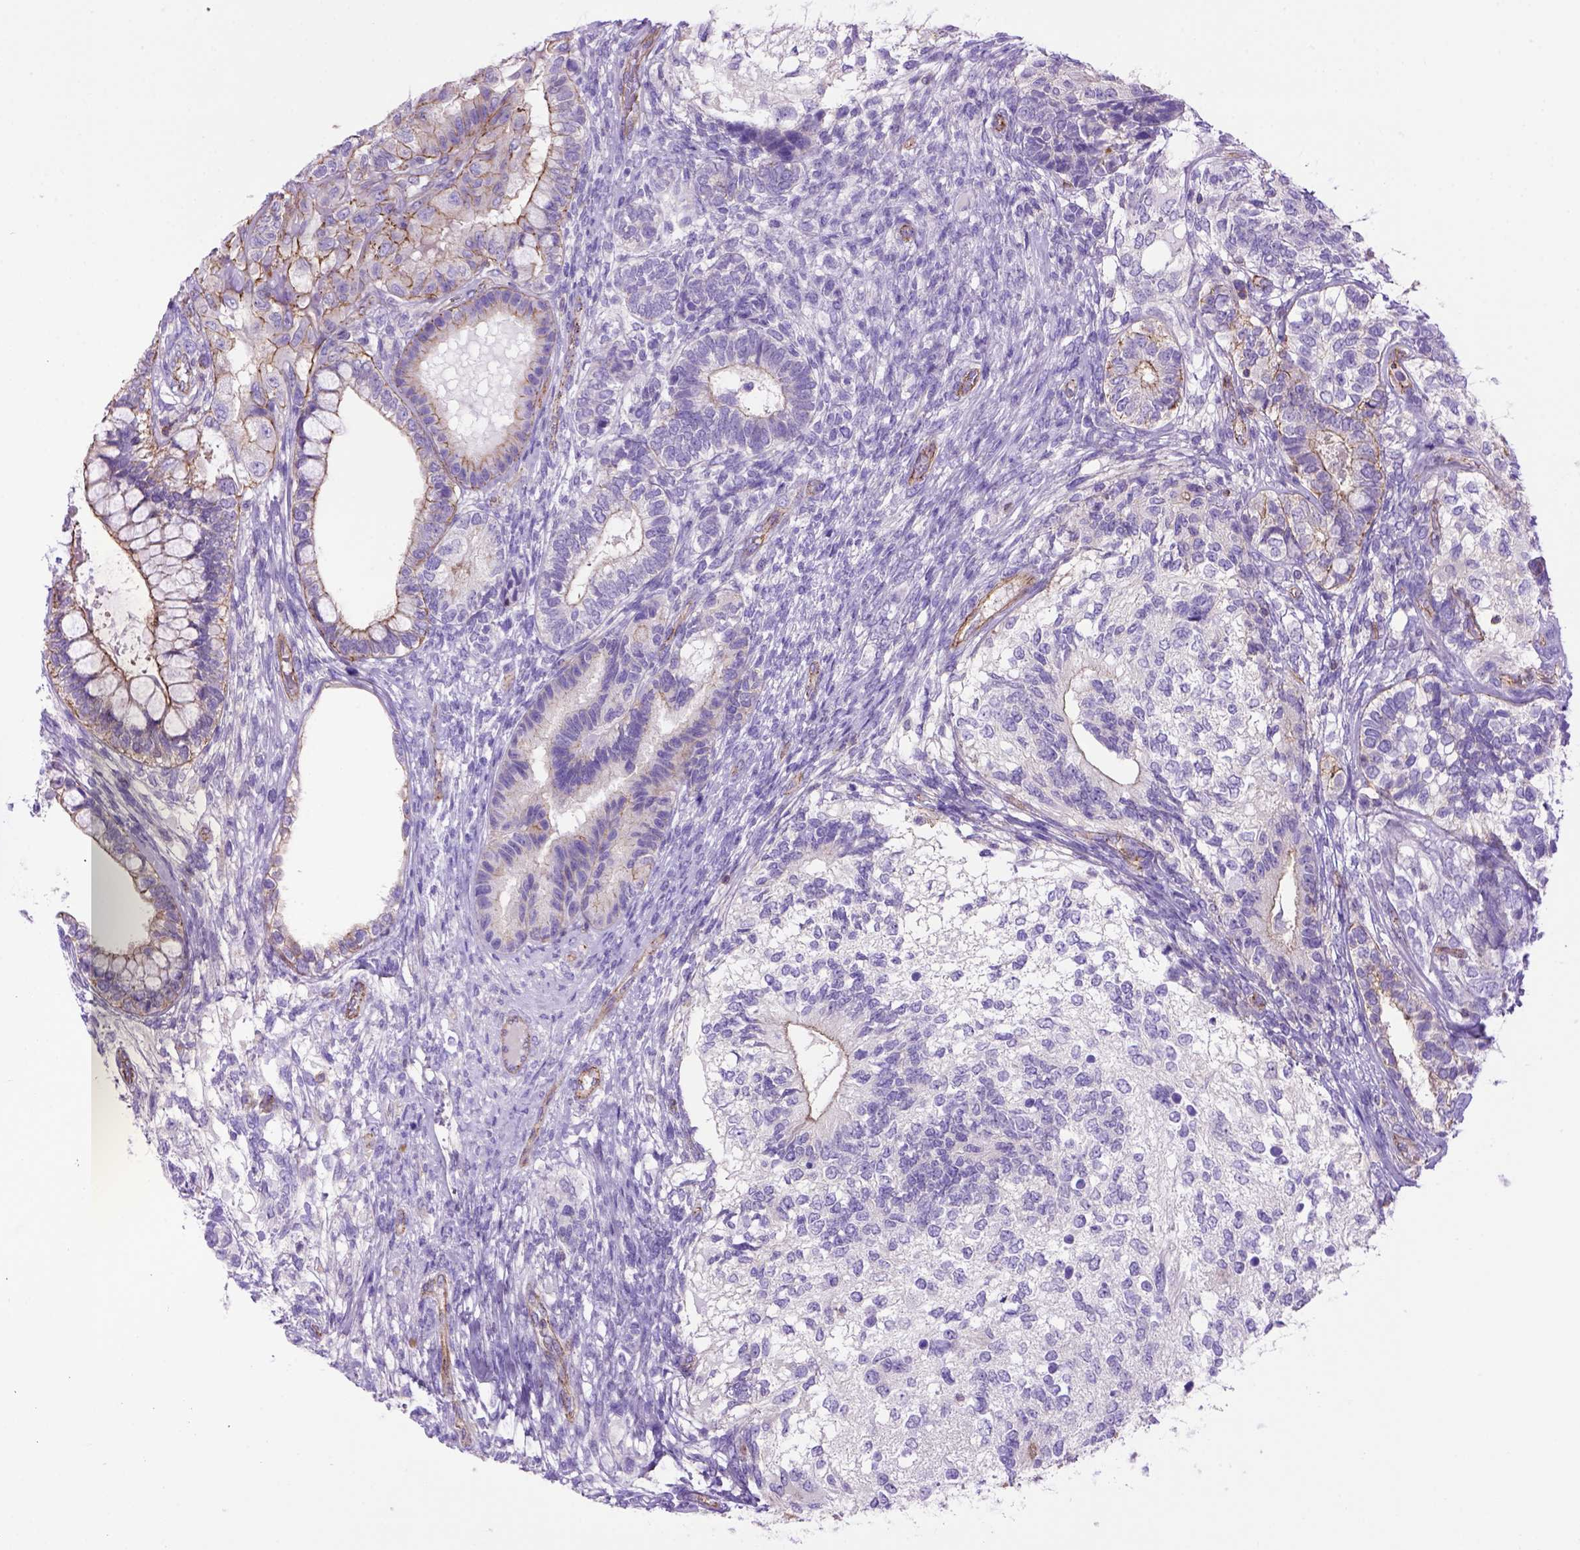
{"staining": {"intensity": "strong", "quantity": "<25%", "location": "cytoplasmic/membranous"}, "tissue": "testis cancer", "cell_type": "Tumor cells", "image_type": "cancer", "snomed": [{"axis": "morphology", "description": "Seminoma, NOS"}, {"axis": "morphology", "description": "Carcinoma, Embryonal, NOS"}, {"axis": "topography", "description": "Testis"}], "caption": "High-power microscopy captured an IHC micrograph of embryonal carcinoma (testis), revealing strong cytoplasmic/membranous positivity in about <25% of tumor cells.", "gene": "PEX12", "patient": {"sex": "male", "age": 41}}